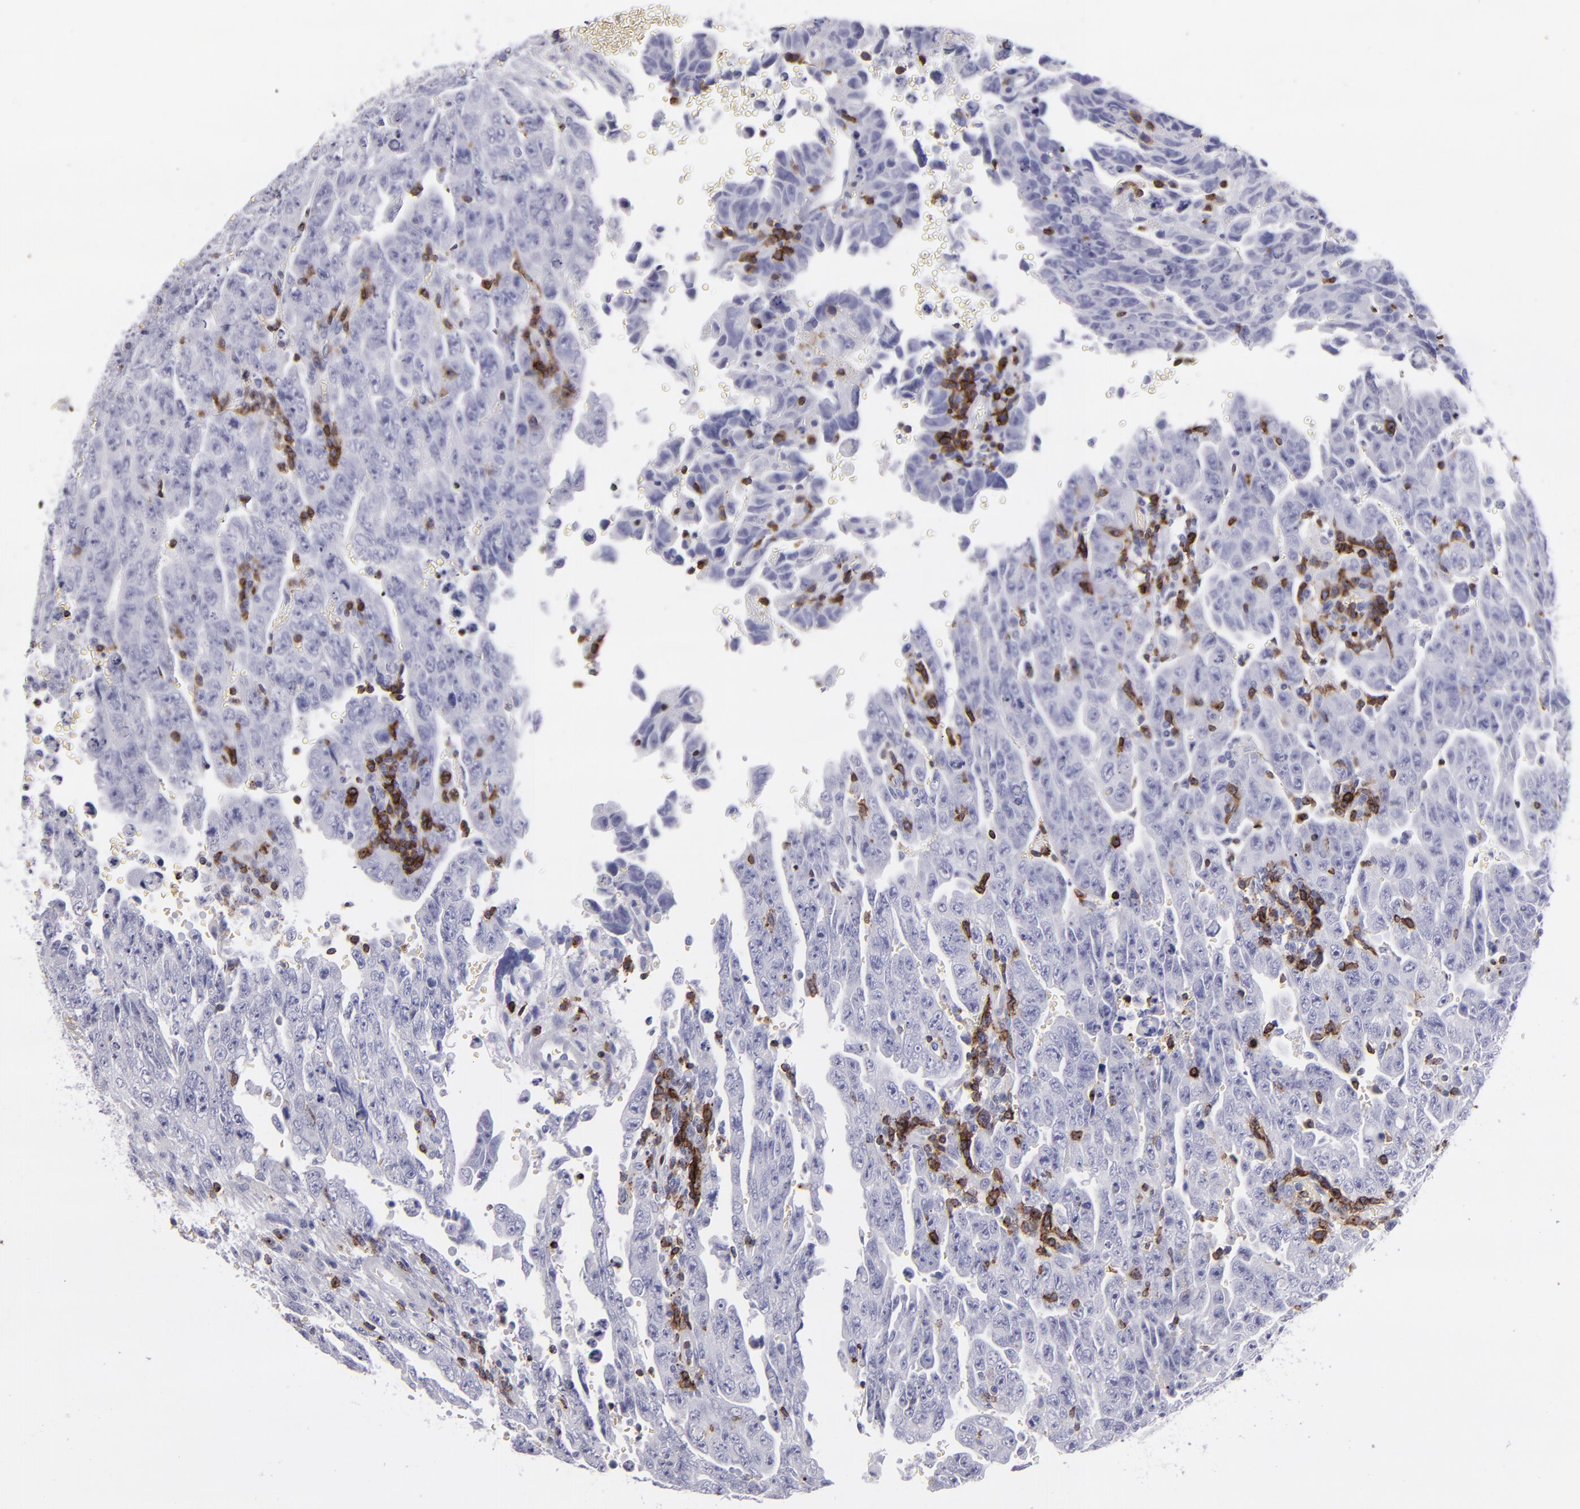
{"staining": {"intensity": "negative", "quantity": "none", "location": "none"}, "tissue": "testis cancer", "cell_type": "Tumor cells", "image_type": "cancer", "snomed": [{"axis": "morphology", "description": "Carcinoma, Embryonal, NOS"}, {"axis": "topography", "description": "Testis"}], "caption": "There is no significant staining in tumor cells of testis embryonal carcinoma.", "gene": "CD2", "patient": {"sex": "male", "age": 28}}